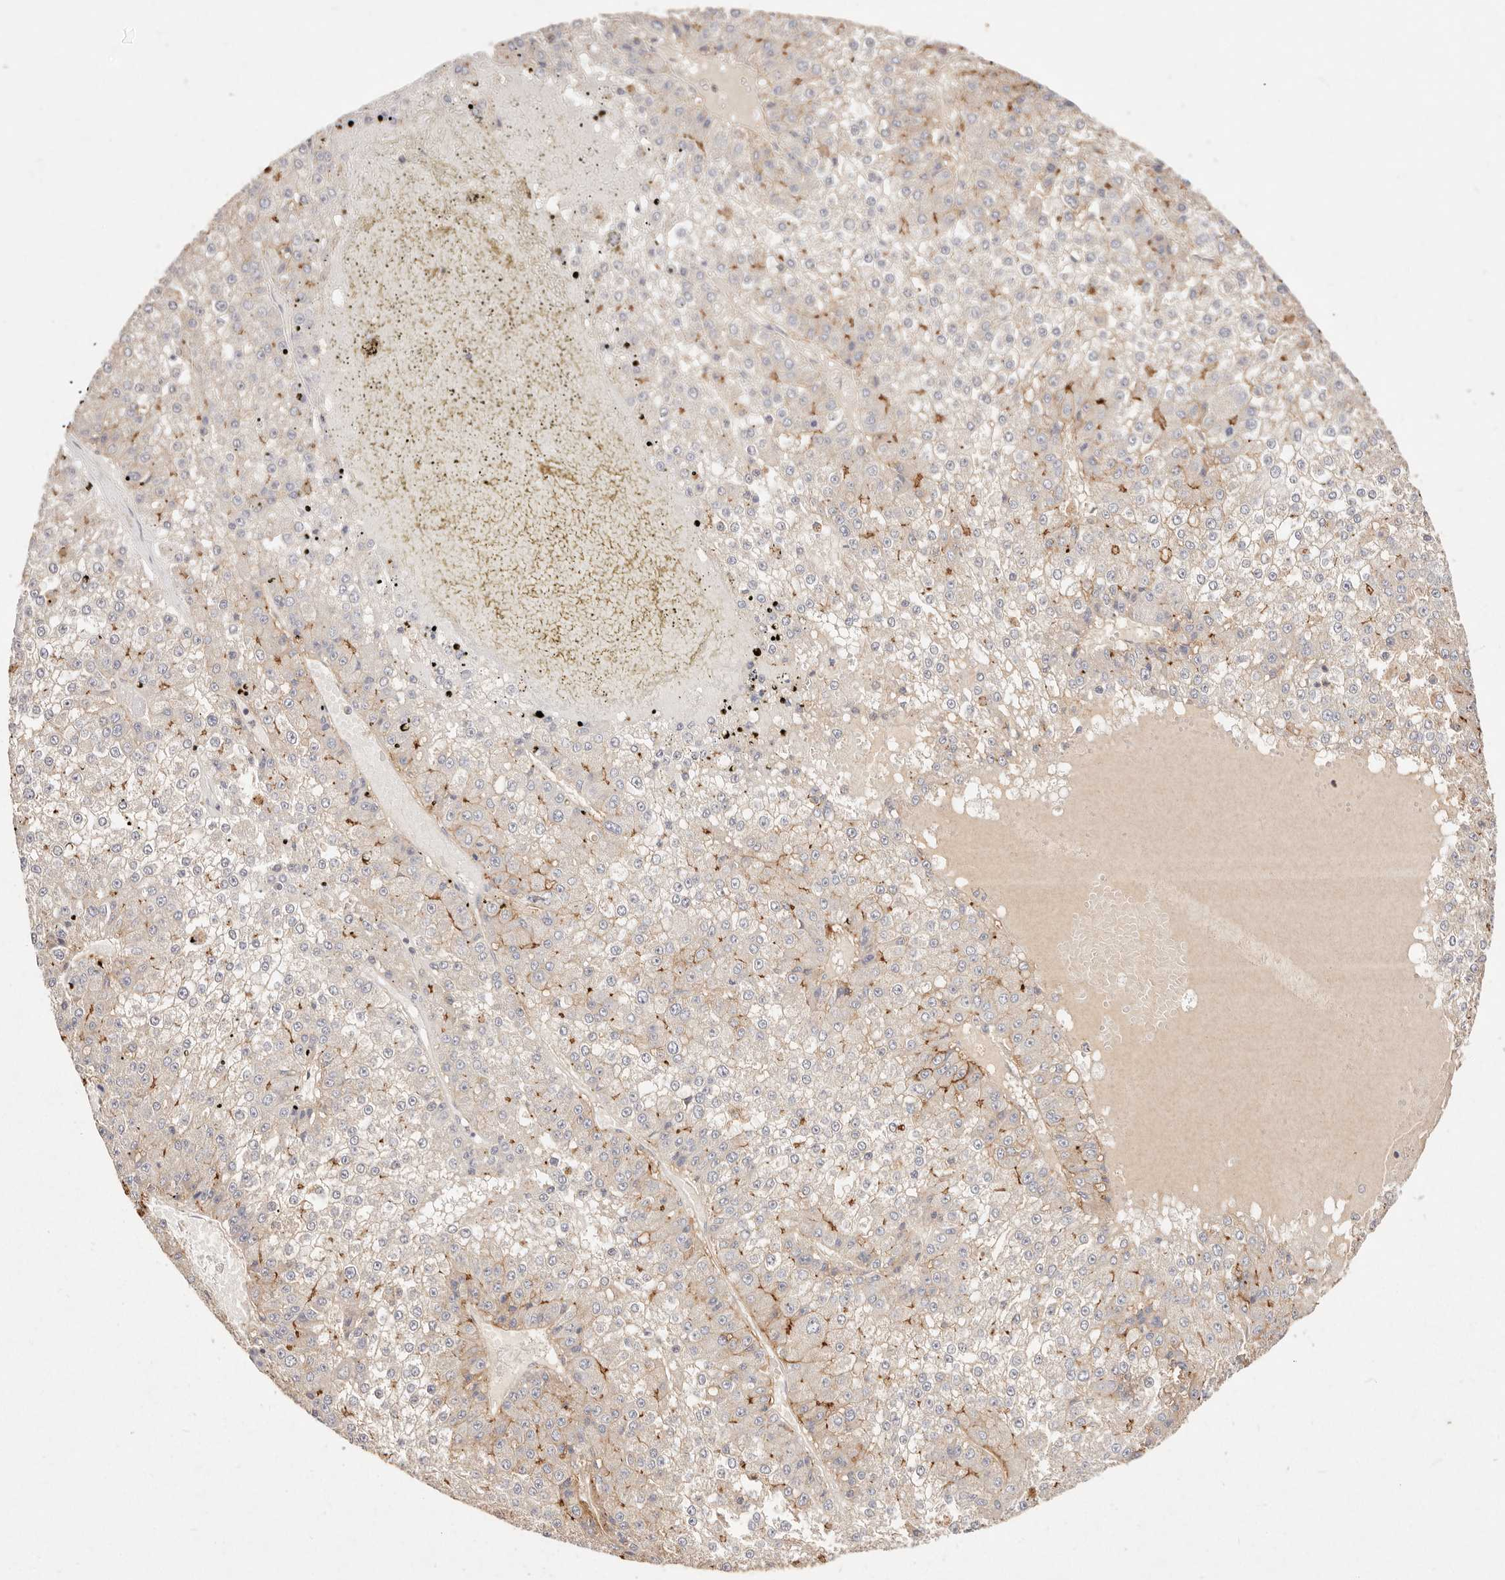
{"staining": {"intensity": "moderate", "quantity": "<25%", "location": "cytoplasmic/membranous"}, "tissue": "liver cancer", "cell_type": "Tumor cells", "image_type": "cancer", "snomed": [{"axis": "morphology", "description": "Carcinoma, Hepatocellular, NOS"}, {"axis": "topography", "description": "Liver"}], "caption": "Liver hepatocellular carcinoma stained with a brown dye exhibits moderate cytoplasmic/membranous positive positivity in about <25% of tumor cells.", "gene": "CXADR", "patient": {"sex": "female", "age": 73}}